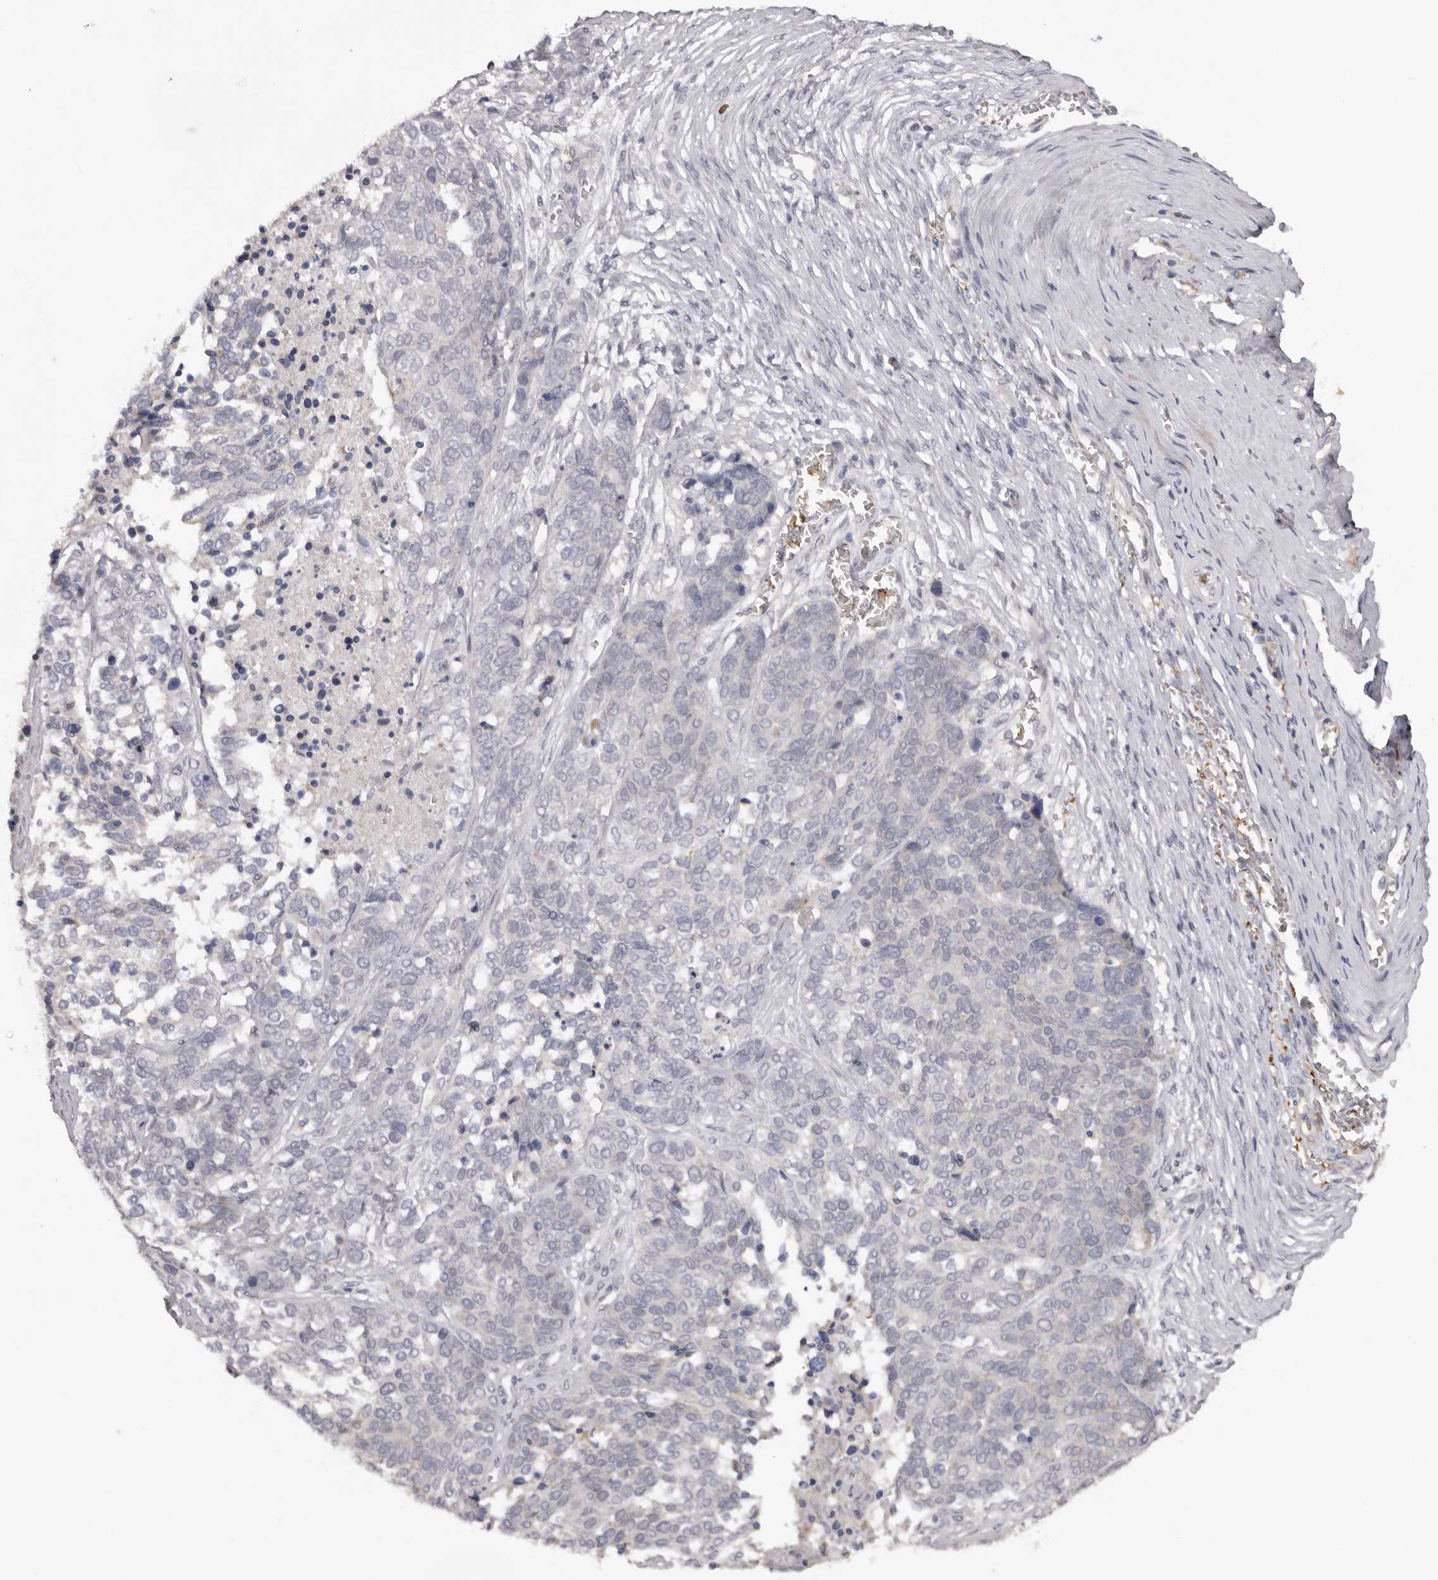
{"staining": {"intensity": "negative", "quantity": "none", "location": "none"}, "tissue": "ovarian cancer", "cell_type": "Tumor cells", "image_type": "cancer", "snomed": [{"axis": "morphology", "description": "Cystadenocarcinoma, serous, NOS"}, {"axis": "topography", "description": "Ovary"}], "caption": "Serous cystadenocarcinoma (ovarian) stained for a protein using immunohistochemistry (IHC) exhibits no expression tumor cells.", "gene": "TNR", "patient": {"sex": "female", "age": 44}}